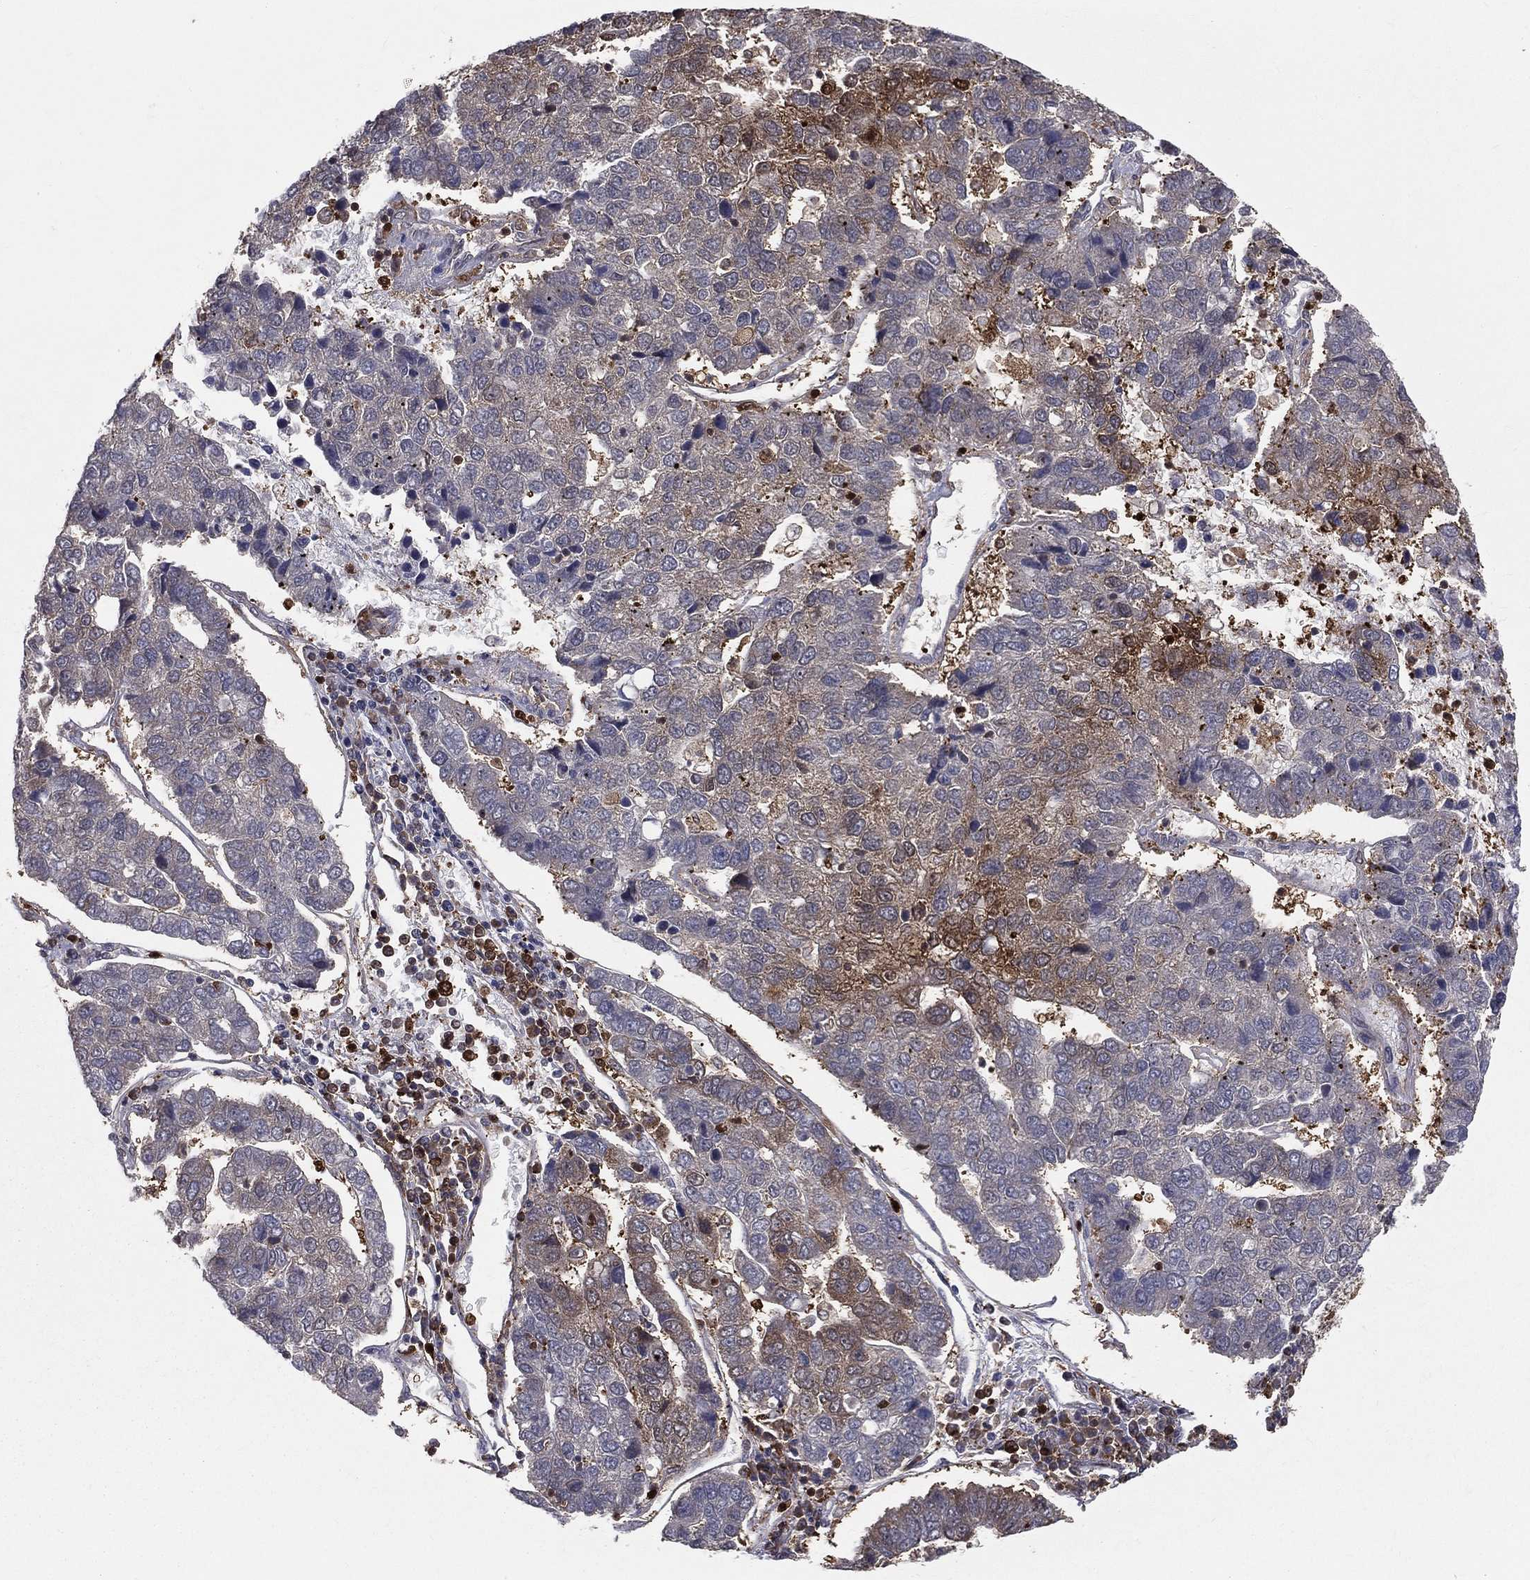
{"staining": {"intensity": "moderate", "quantity": "<25%", "location": "cytoplasmic/membranous"}, "tissue": "pancreatic cancer", "cell_type": "Tumor cells", "image_type": "cancer", "snomed": [{"axis": "morphology", "description": "Adenocarcinoma, NOS"}, {"axis": "topography", "description": "Pancreas"}], "caption": "Approximately <25% of tumor cells in human pancreatic cancer reveal moderate cytoplasmic/membranous protein staining as visualized by brown immunohistochemical staining.", "gene": "ENO1", "patient": {"sex": "female", "age": 61}}